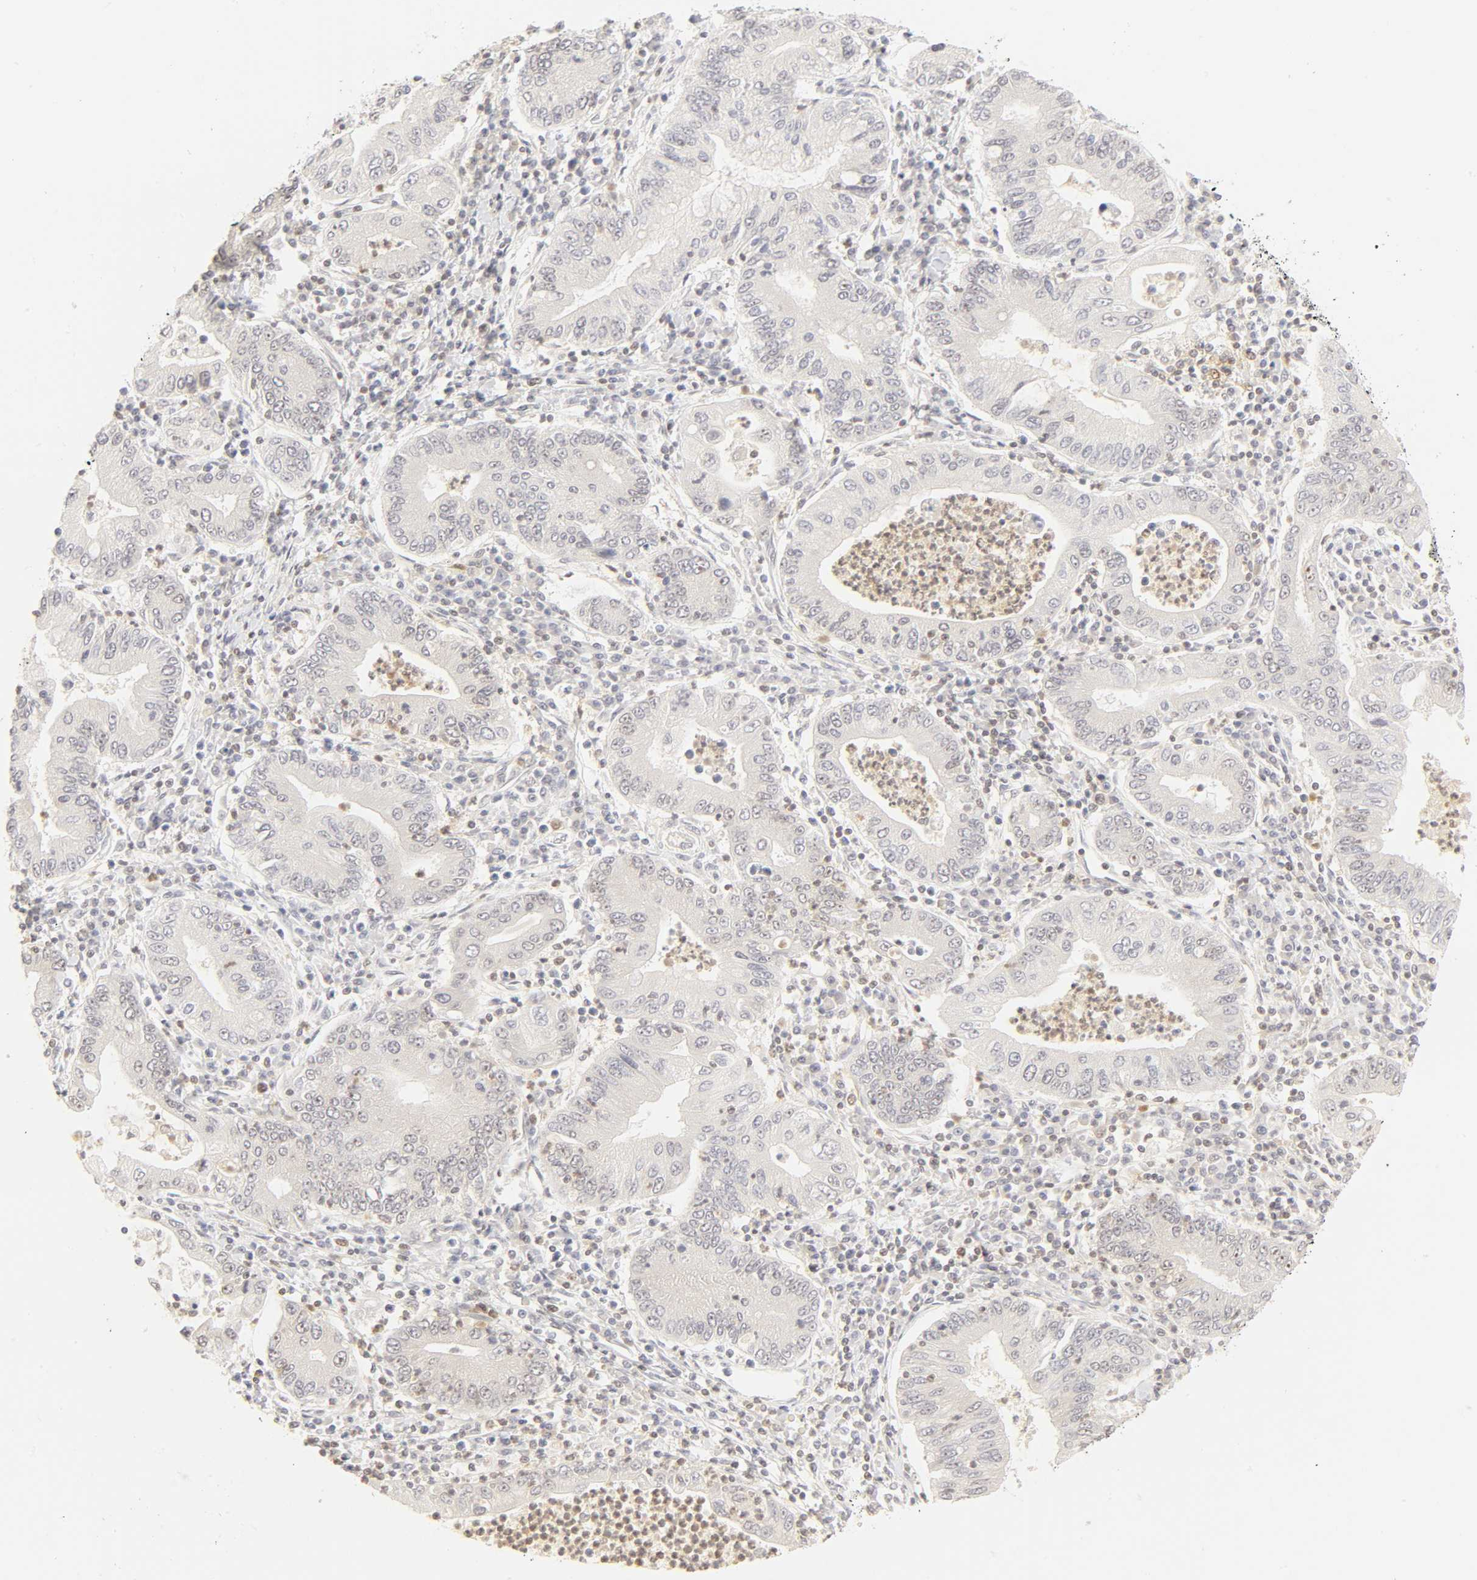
{"staining": {"intensity": "negative", "quantity": "none", "location": "none"}, "tissue": "stomach cancer", "cell_type": "Tumor cells", "image_type": "cancer", "snomed": [{"axis": "morphology", "description": "Normal tissue, NOS"}, {"axis": "morphology", "description": "Adenocarcinoma, NOS"}, {"axis": "topography", "description": "Esophagus"}, {"axis": "topography", "description": "Stomach, upper"}, {"axis": "topography", "description": "Peripheral nerve tissue"}], "caption": "This is a micrograph of immunohistochemistry (IHC) staining of stomach cancer (adenocarcinoma), which shows no staining in tumor cells.", "gene": "KIF2A", "patient": {"sex": "male", "age": 62}}